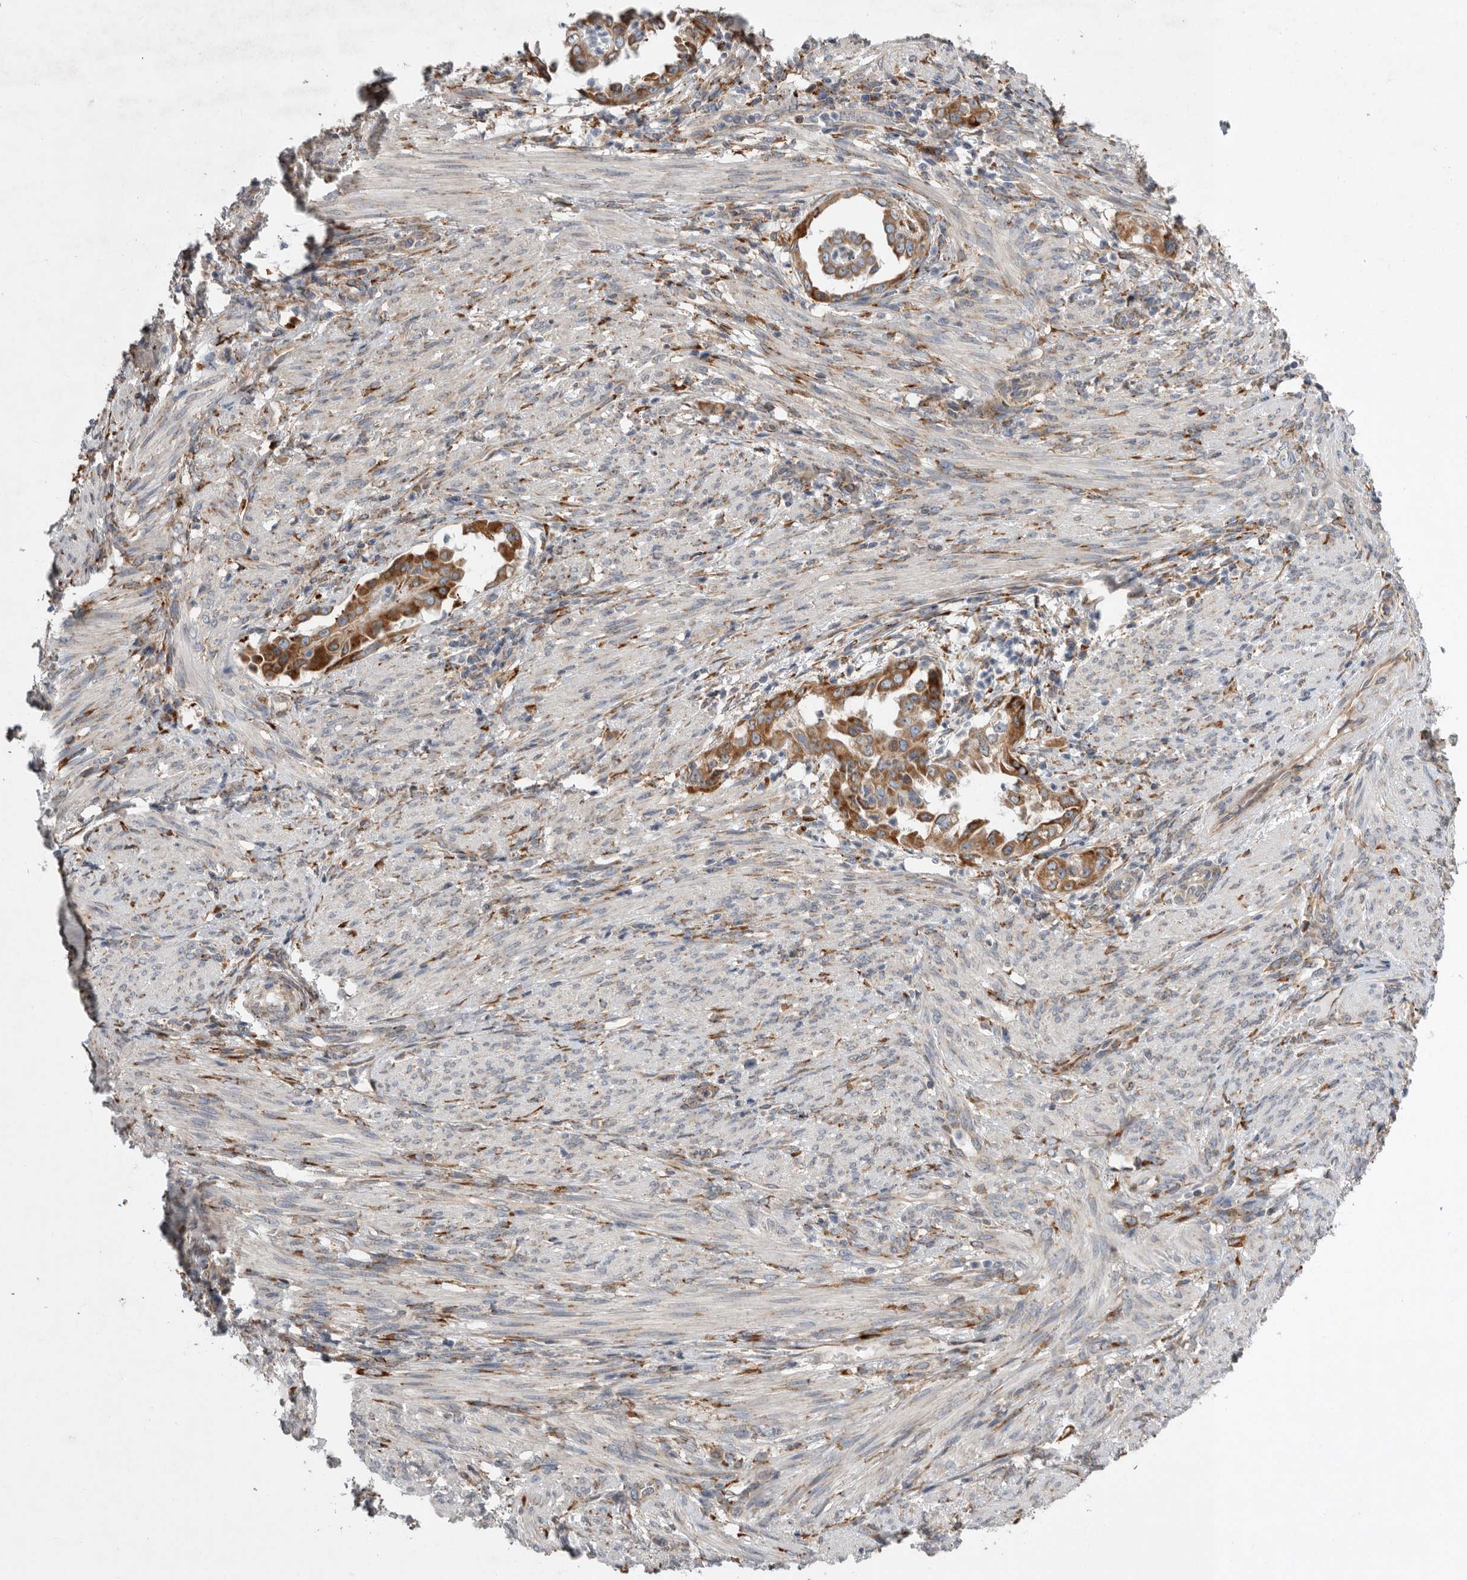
{"staining": {"intensity": "strong", "quantity": ">75%", "location": "cytoplasmic/membranous"}, "tissue": "endometrial cancer", "cell_type": "Tumor cells", "image_type": "cancer", "snomed": [{"axis": "morphology", "description": "Adenocarcinoma, NOS"}, {"axis": "topography", "description": "Endometrium"}], "caption": "The photomicrograph displays staining of adenocarcinoma (endometrial), revealing strong cytoplasmic/membranous protein expression (brown color) within tumor cells.", "gene": "GANAB", "patient": {"sex": "female", "age": 85}}